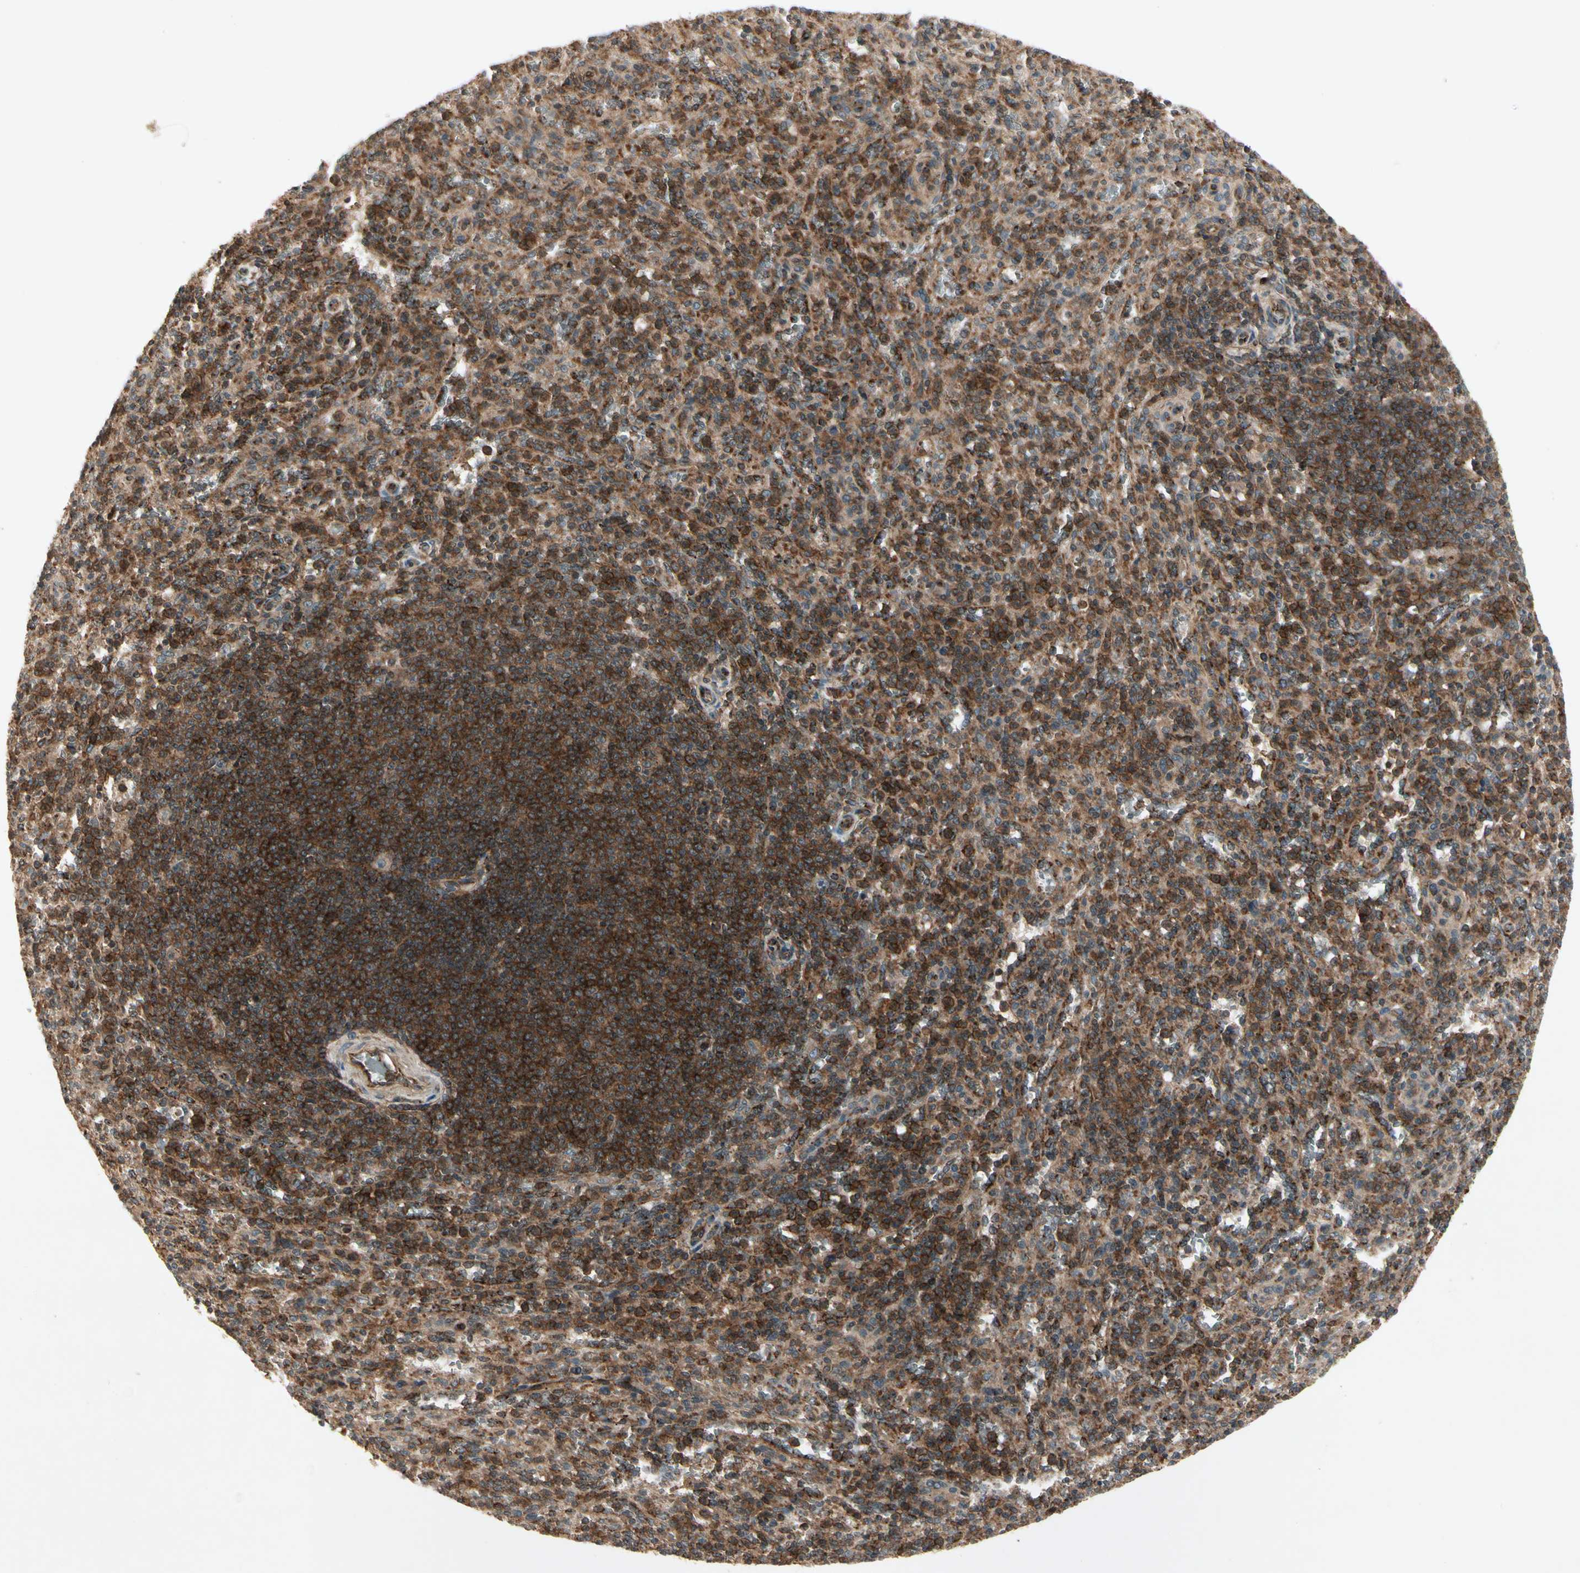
{"staining": {"intensity": "strong", "quantity": "25%-75%", "location": "cytoplasmic/membranous,nuclear"}, "tissue": "spleen", "cell_type": "Cells in red pulp", "image_type": "normal", "snomed": [{"axis": "morphology", "description": "Normal tissue, NOS"}, {"axis": "topography", "description": "Spleen"}], "caption": "Spleen was stained to show a protein in brown. There is high levels of strong cytoplasmic/membranous,nuclear positivity in approximately 25%-75% of cells in red pulp. The protein of interest is shown in brown color, while the nuclei are stained blue.", "gene": "FLOT1", "patient": {"sex": "male", "age": 36}}